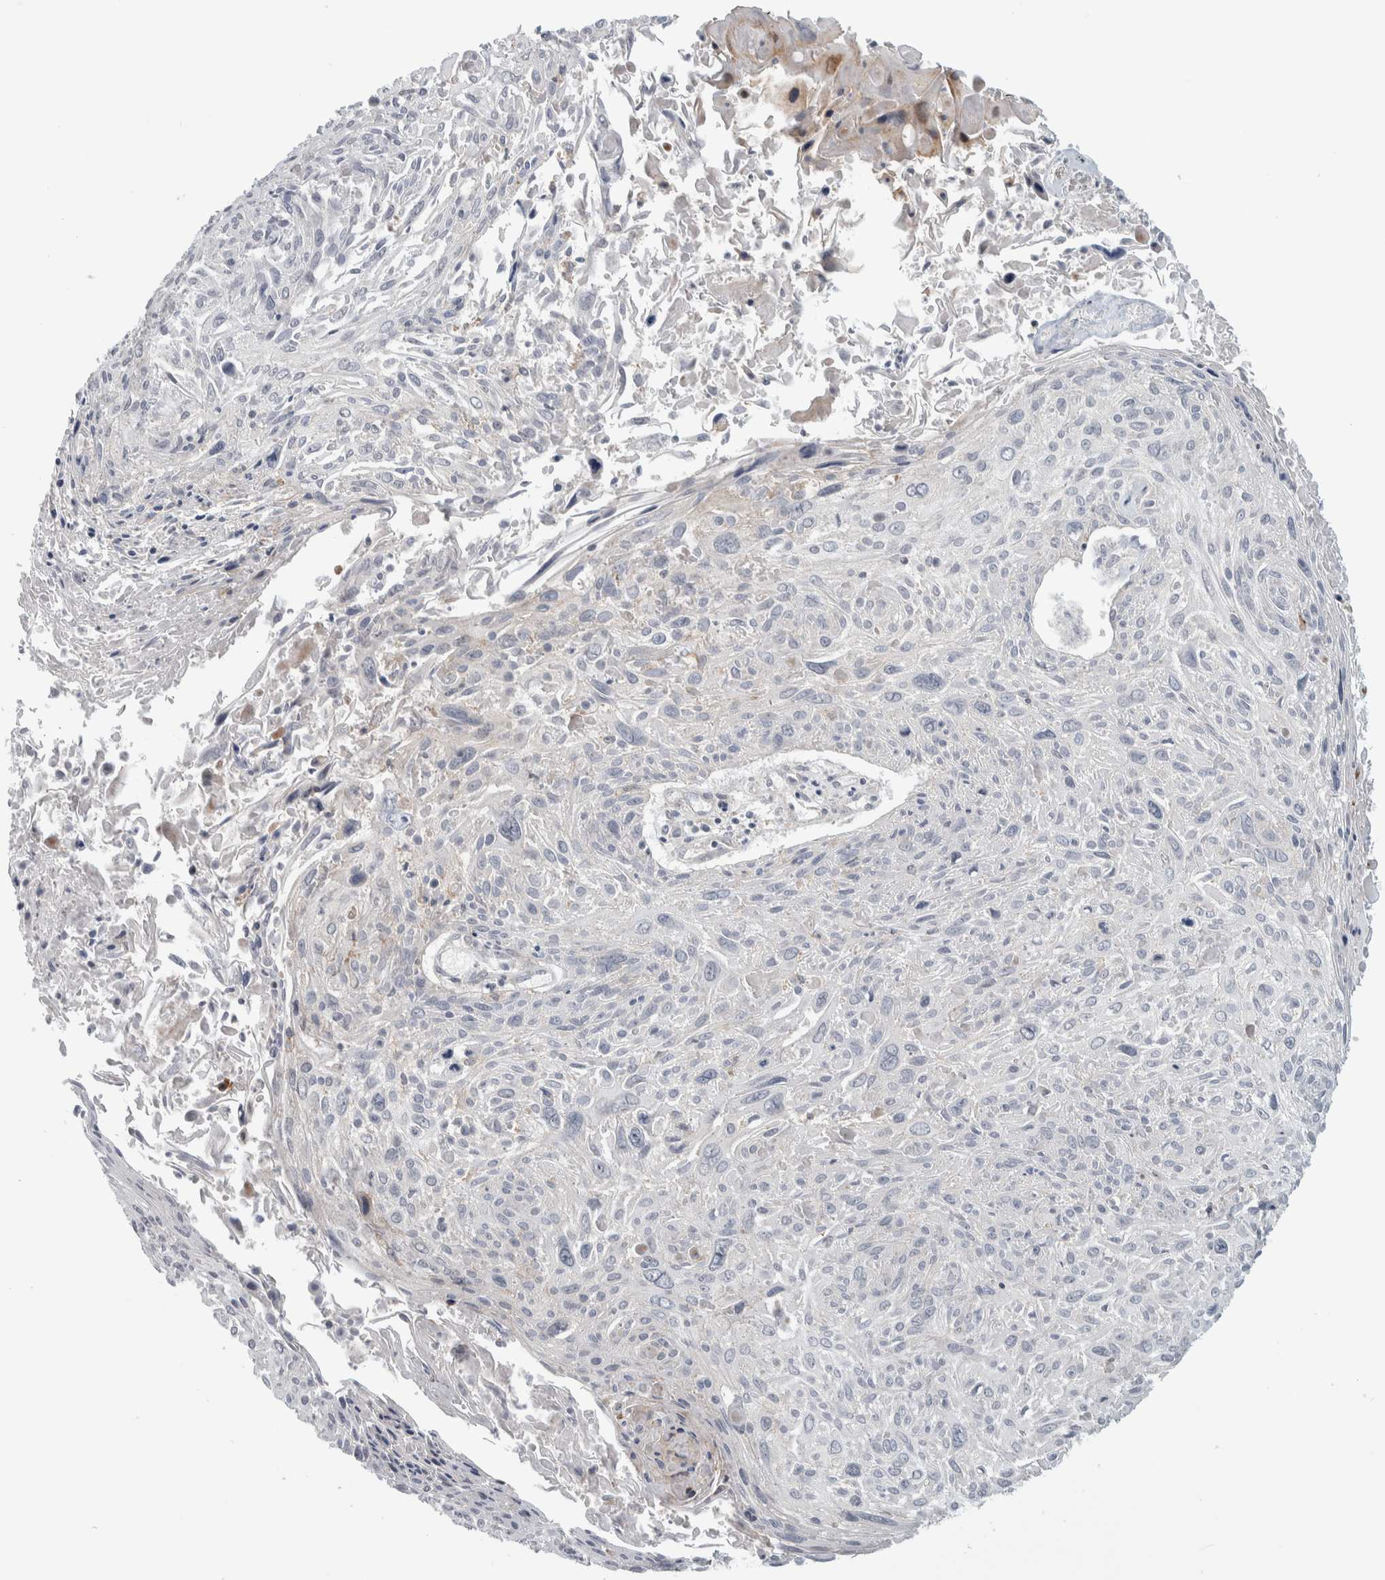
{"staining": {"intensity": "negative", "quantity": "none", "location": "none"}, "tissue": "cervical cancer", "cell_type": "Tumor cells", "image_type": "cancer", "snomed": [{"axis": "morphology", "description": "Squamous cell carcinoma, NOS"}, {"axis": "topography", "description": "Cervix"}], "caption": "Tumor cells are negative for brown protein staining in cervical squamous cell carcinoma. (DAB immunohistochemistry (IHC) with hematoxylin counter stain).", "gene": "MSL1", "patient": {"sex": "female", "age": 51}}